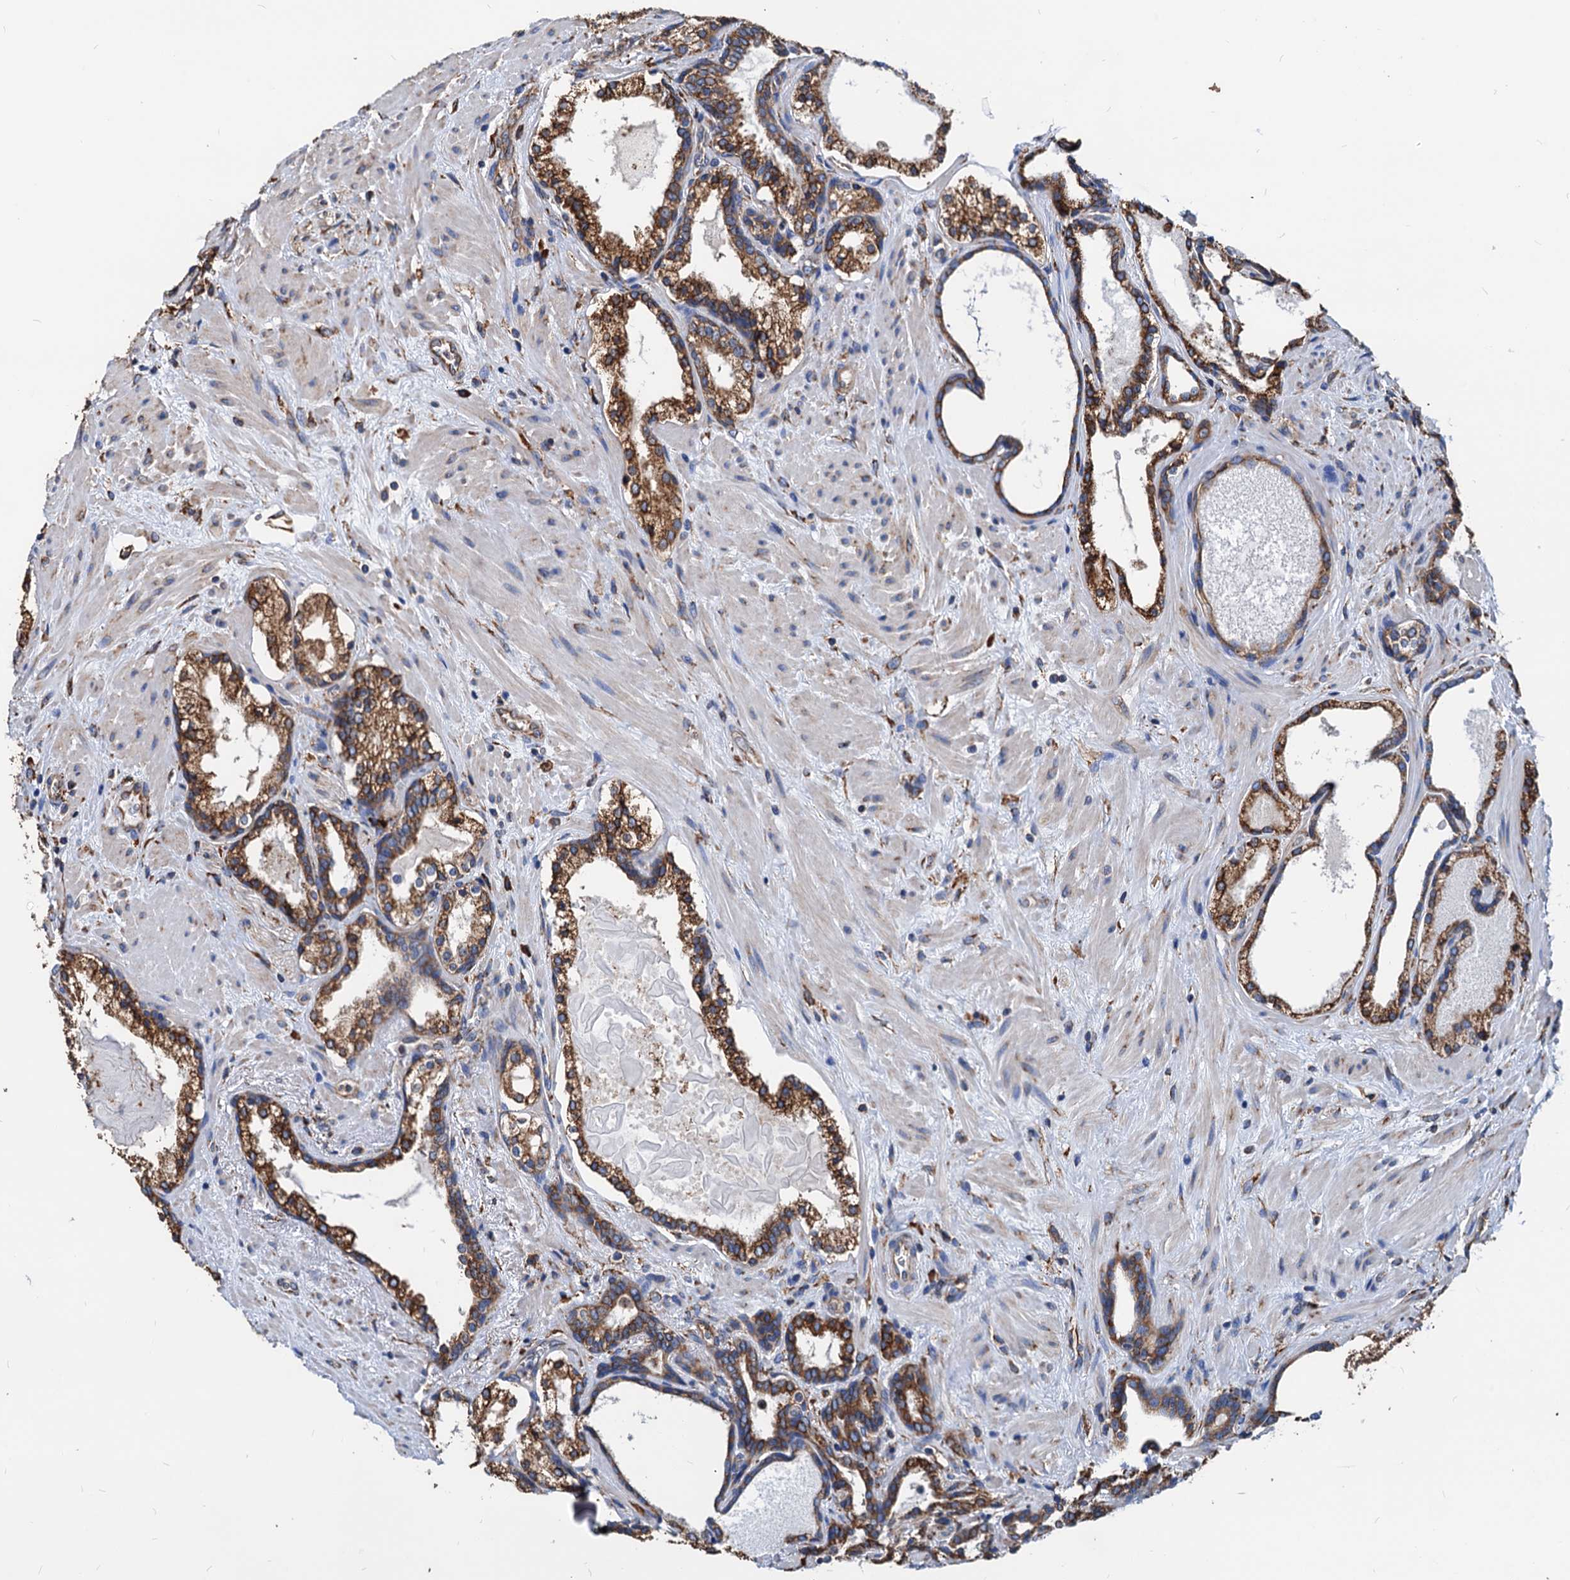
{"staining": {"intensity": "strong", "quantity": ">75%", "location": "cytoplasmic/membranous"}, "tissue": "prostate cancer", "cell_type": "Tumor cells", "image_type": "cancer", "snomed": [{"axis": "morphology", "description": "Adenocarcinoma, High grade"}, {"axis": "topography", "description": "Prostate"}], "caption": "Strong cytoplasmic/membranous staining for a protein is appreciated in about >75% of tumor cells of prostate cancer (high-grade adenocarcinoma) using IHC.", "gene": "HSPA5", "patient": {"sex": "male", "age": 58}}